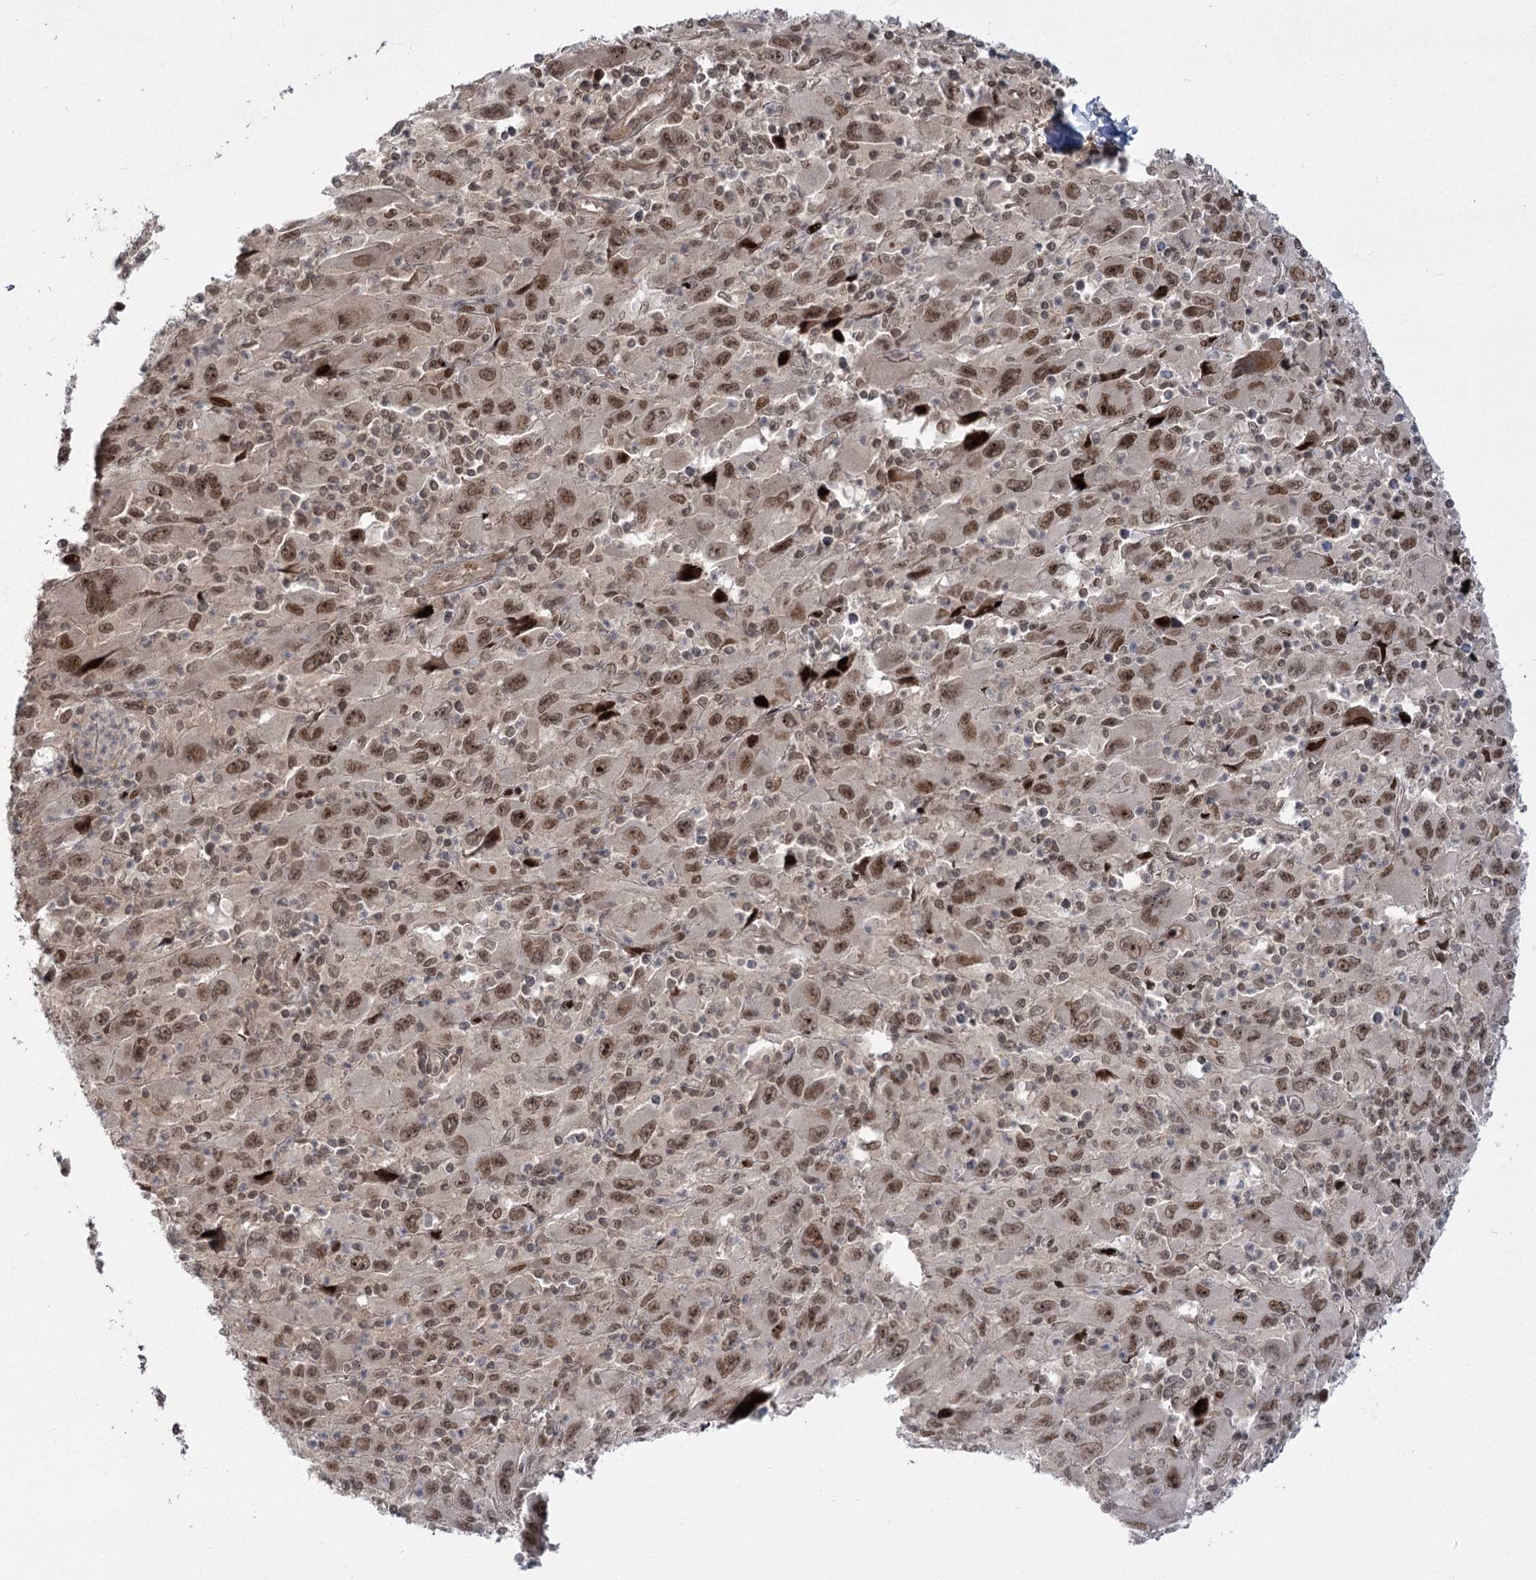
{"staining": {"intensity": "moderate", "quantity": ">75%", "location": "nuclear"}, "tissue": "melanoma", "cell_type": "Tumor cells", "image_type": "cancer", "snomed": [{"axis": "morphology", "description": "Malignant melanoma, Metastatic site"}, {"axis": "topography", "description": "Skin"}], "caption": "Malignant melanoma (metastatic site) stained with DAB (3,3'-diaminobenzidine) immunohistochemistry (IHC) shows medium levels of moderate nuclear positivity in about >75% of tumor cells. Using DAB (brown) and hematoxylin (blue) stains, captured at high magnification using brightfield microscopy.", "gene": "HELQ", "patient": {"sex": "female", "age": 56}}